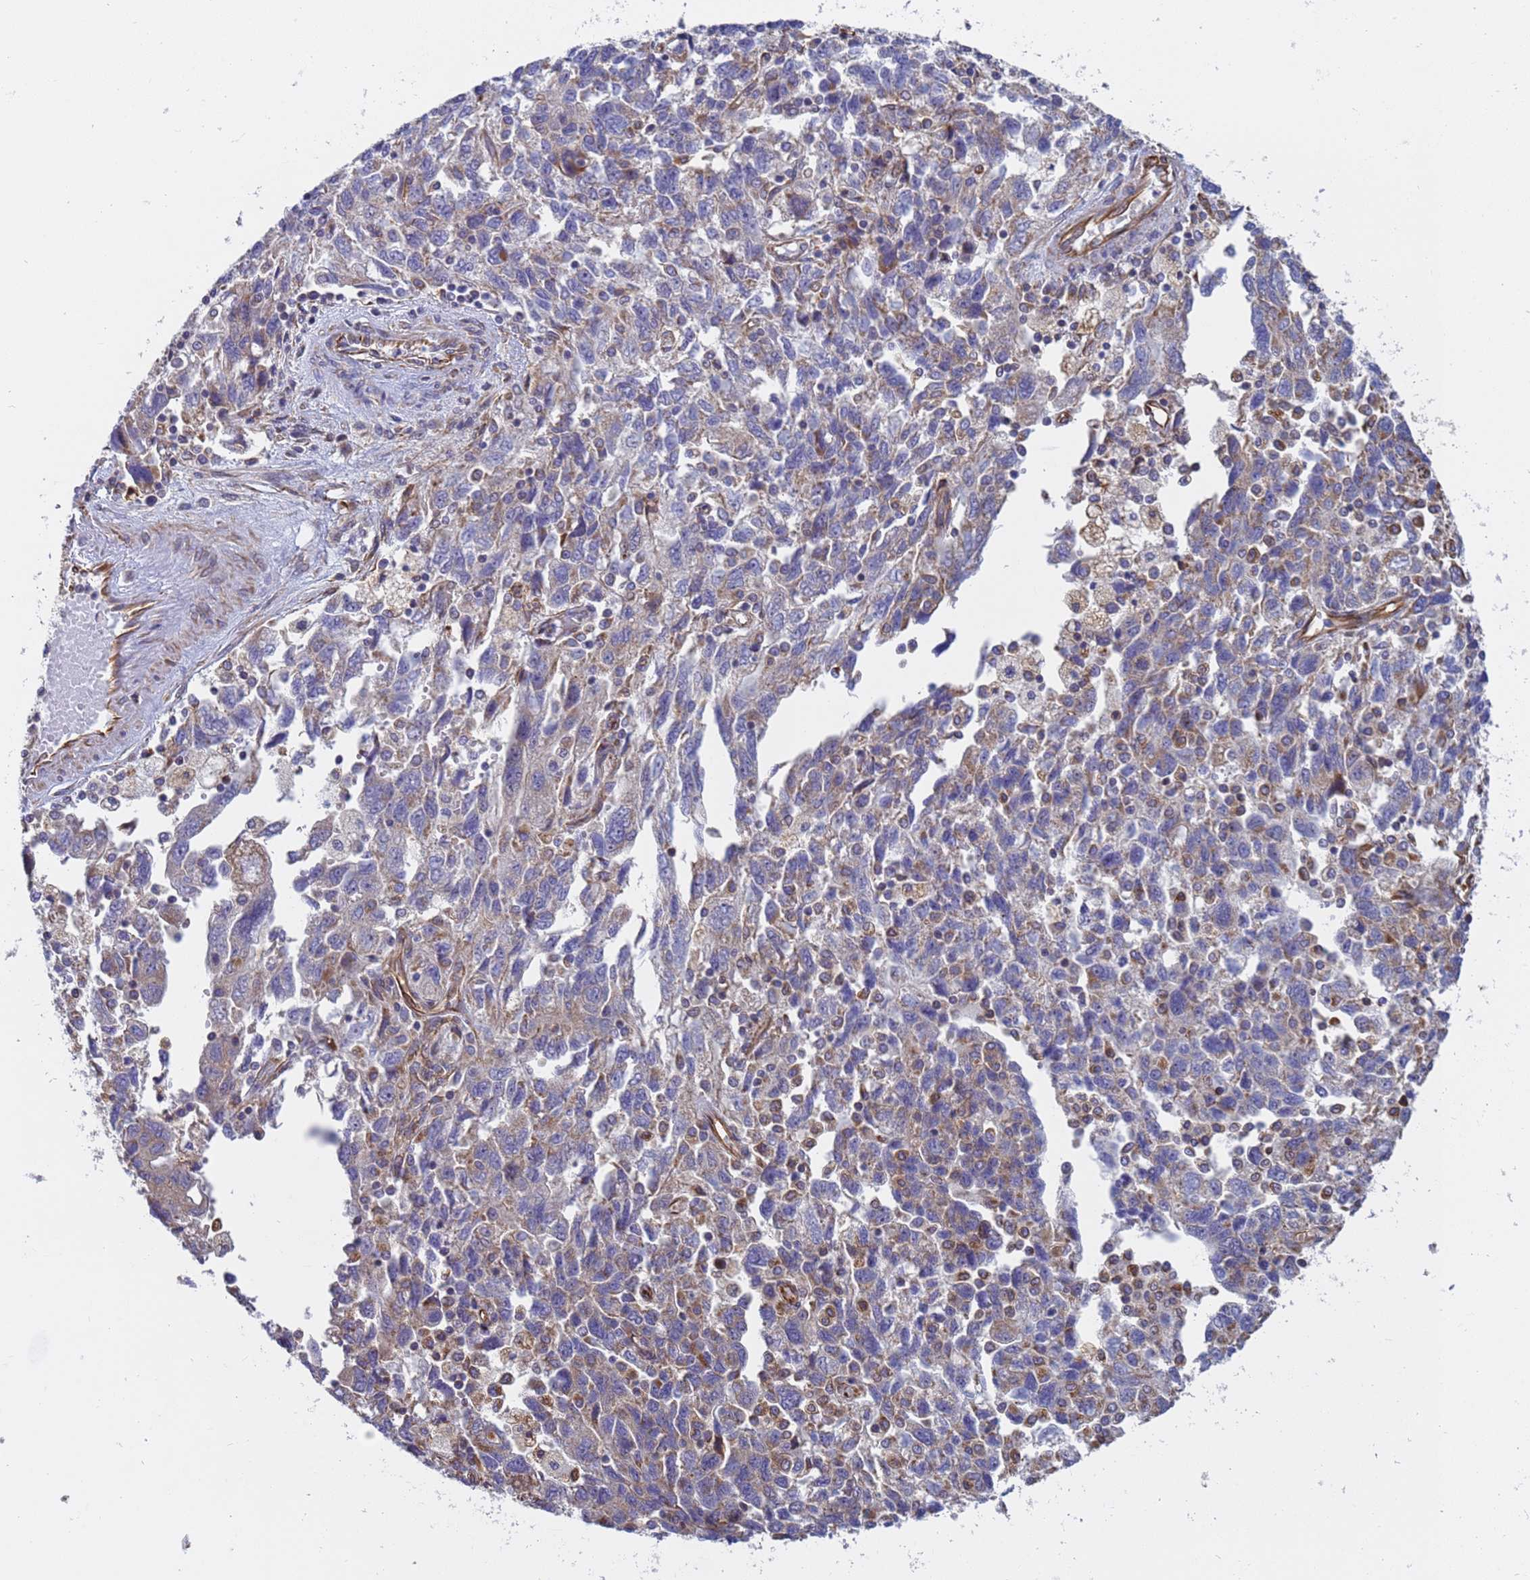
{"staining": {"intensity": "weak", "quantity": "<25%", "location": "cytoplasmic/membranous"}, "tissue": "ovarian cancer", "cell_type": "Tumor cells", "image_type": "cancer", "snomed": [{"axis": "morphology", "description": "Carcinoma, NOS"}, {"axis": "morphology", "description": "Cystadenocarcinoma, serous, NOS"}, {"axis": "topography", "description": "Ovary"}], "caption": "High magnification brightfield microscopy of ovarian cancer stained with DAB (brown) and counterstained with hematoxylin (blue): tumor cells show no significant staining. (Immunohistochemistry, brightfield microscopy, high magnification).", "gene": "NUDT12", "patient": {"sex": "female", "age": 69}}